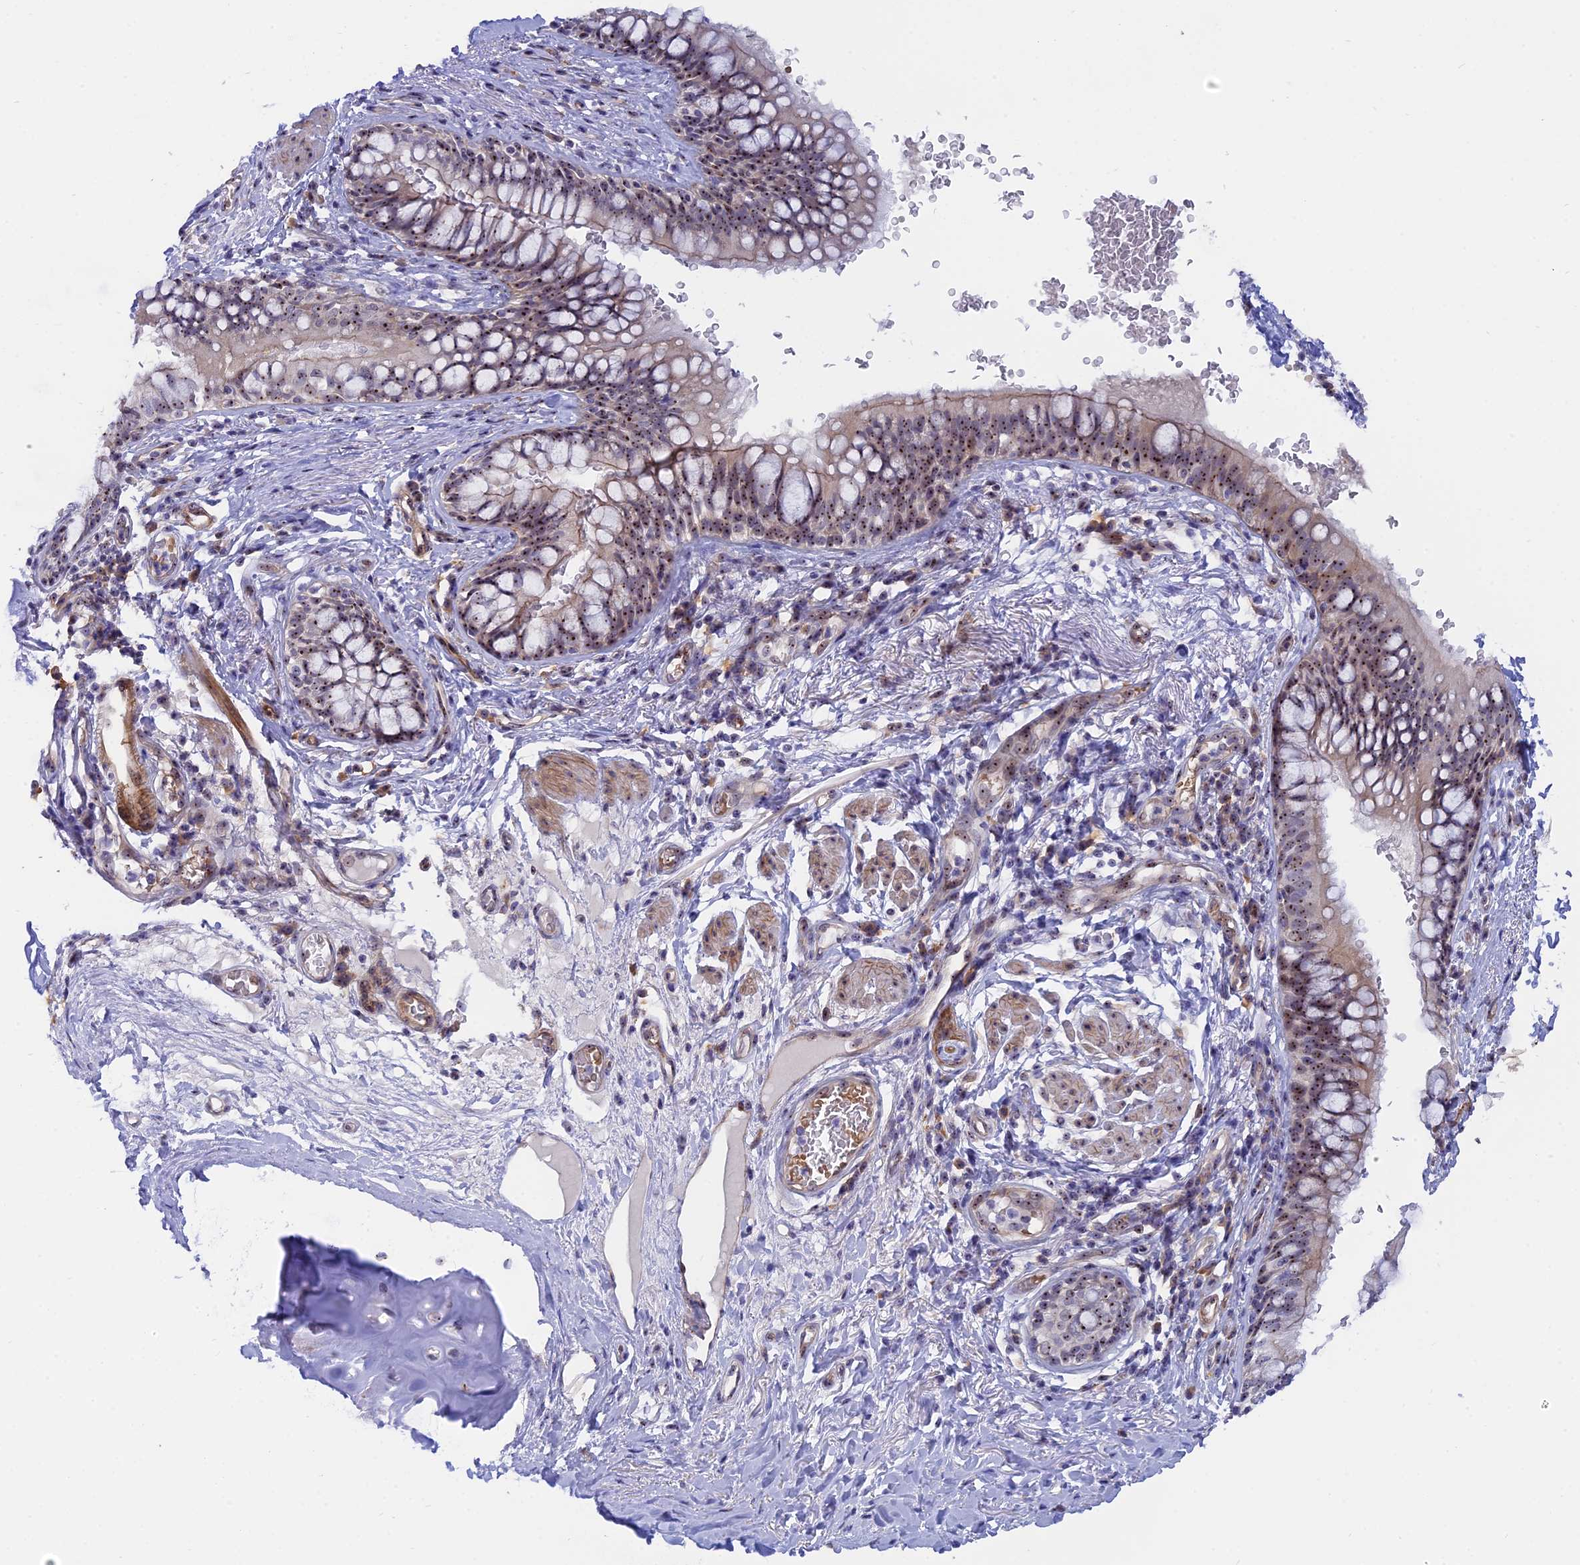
{"staining": {"intensity": "moderate", "quantity": ">75%", "location": "nuclear"}, "tissue": "bronchus", "cell_type": "Respiratory epithelial cells", "image_type": "normal", "snomed": [{"axis": "morphology", "description": "Normal tissue, NOS"}, {"axis": "topography", "description": "Cartilage tissue"}, {"axis": "topography", "description": "Bronchus"}], "caption": "About >75% of respiratory epithelial cells in benign human bronchus display moderate nuclear protein staining as visualized by brown immunohistochemical staining.", "gene": "DBNDD1", "patient": {"sex": "female", "age": 36}}